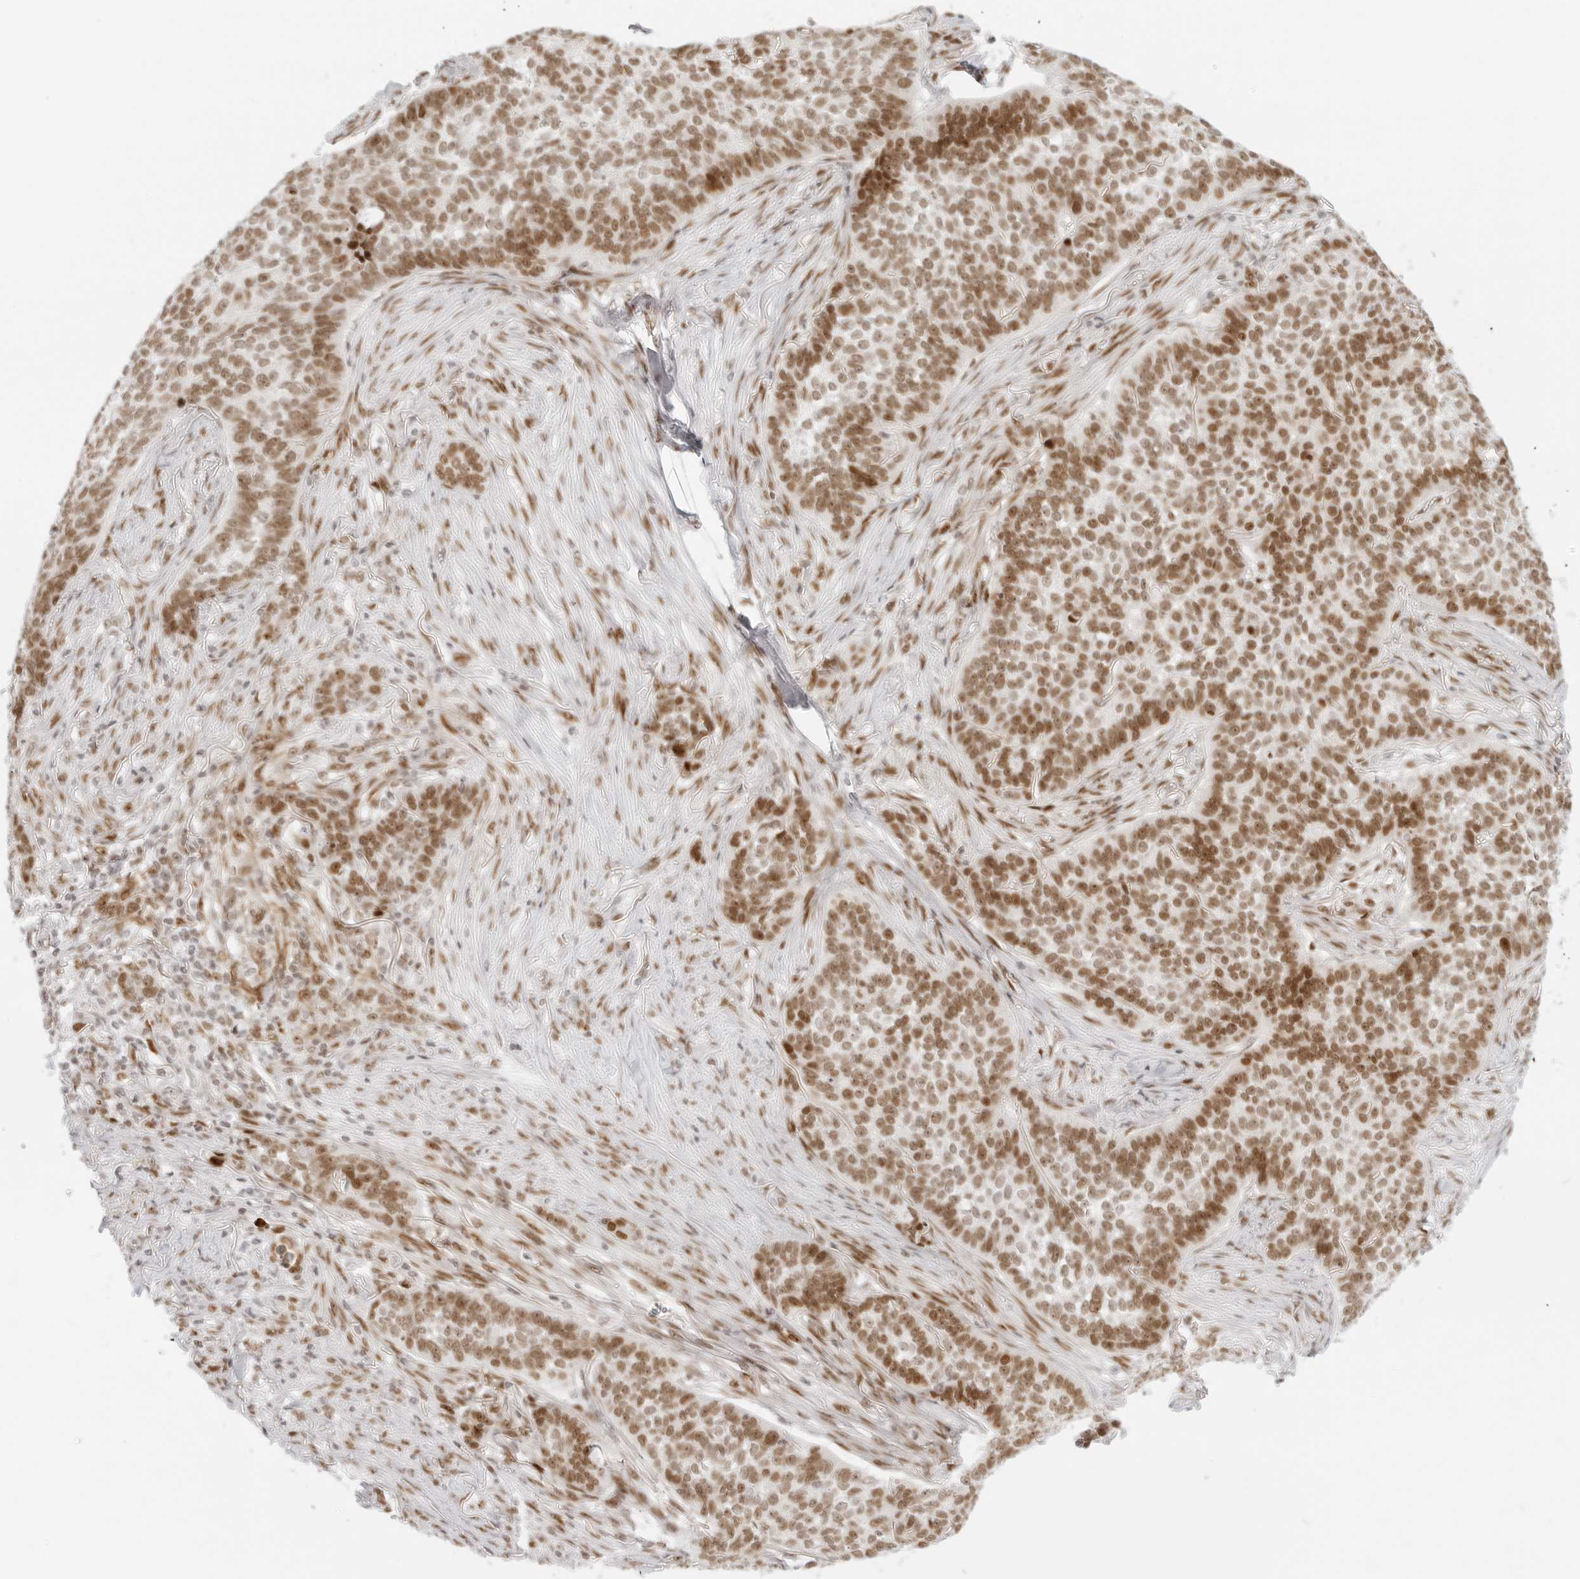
{"staining": {"intensity": "moderate", "quantity": ">75%", "location": "nuclear"}, "tissue": "skin cancer", "cell_type": "Tumor cells", "image_type": "cancer", "snomed": [{"axis": "morphology", "description": "Basal cell carcinoma"}, {"axis": "topography", "description": "Skin"}], "caption": "A medium amount of moderate nuclear positivity is present in about >75% of tumor cells in basal cell carcinoma (skin) tissue.", "gene": "RCC1", "patient": {"sex": "male", "age": 85}}